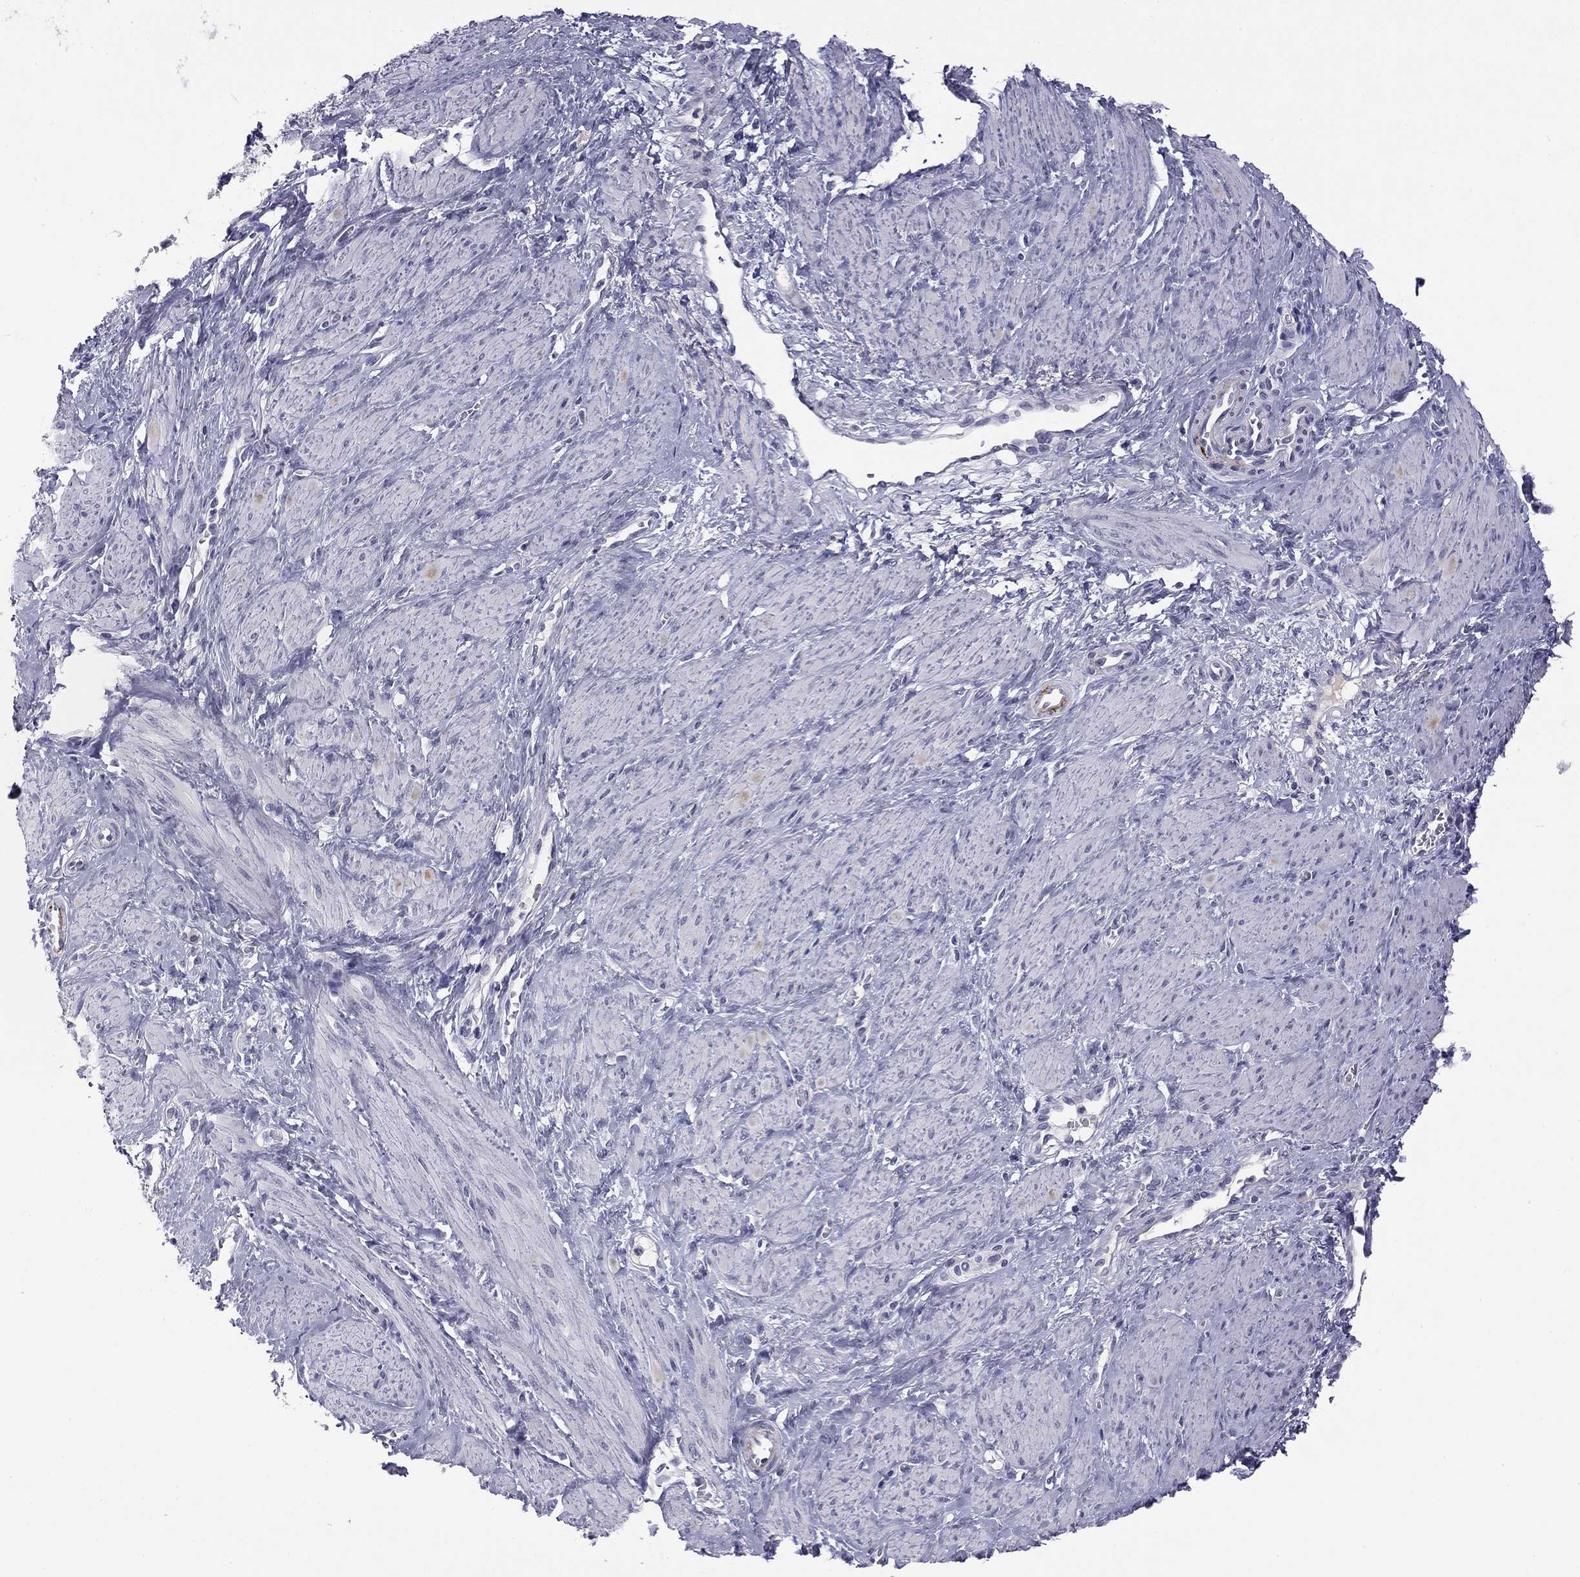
{"staining": {"intensity": "negative", "quantity": "none", "location": "none"}, "tissue": "smooth muscle", "cell_type": "Smooth muscle cells", "image_type": "normal", "snomed": [{"axis": "morphology", "description": "Normal tissue, NOS"}, {"axis": "topography", "description": "Smooth muscle"}, {"axis": "topography", "description": "Uterus"}], "caption": "This is a micrograph of IHC staining of normal smooth muscle, which shows no expression in smooth muscle cells. Brightfield microscopy of IHC stained with DAB (brown) and hematoxylin (blue), captured at high magnification.", "gene": "TFAP2B", "patient": {"sex": "female", "age": 39}}